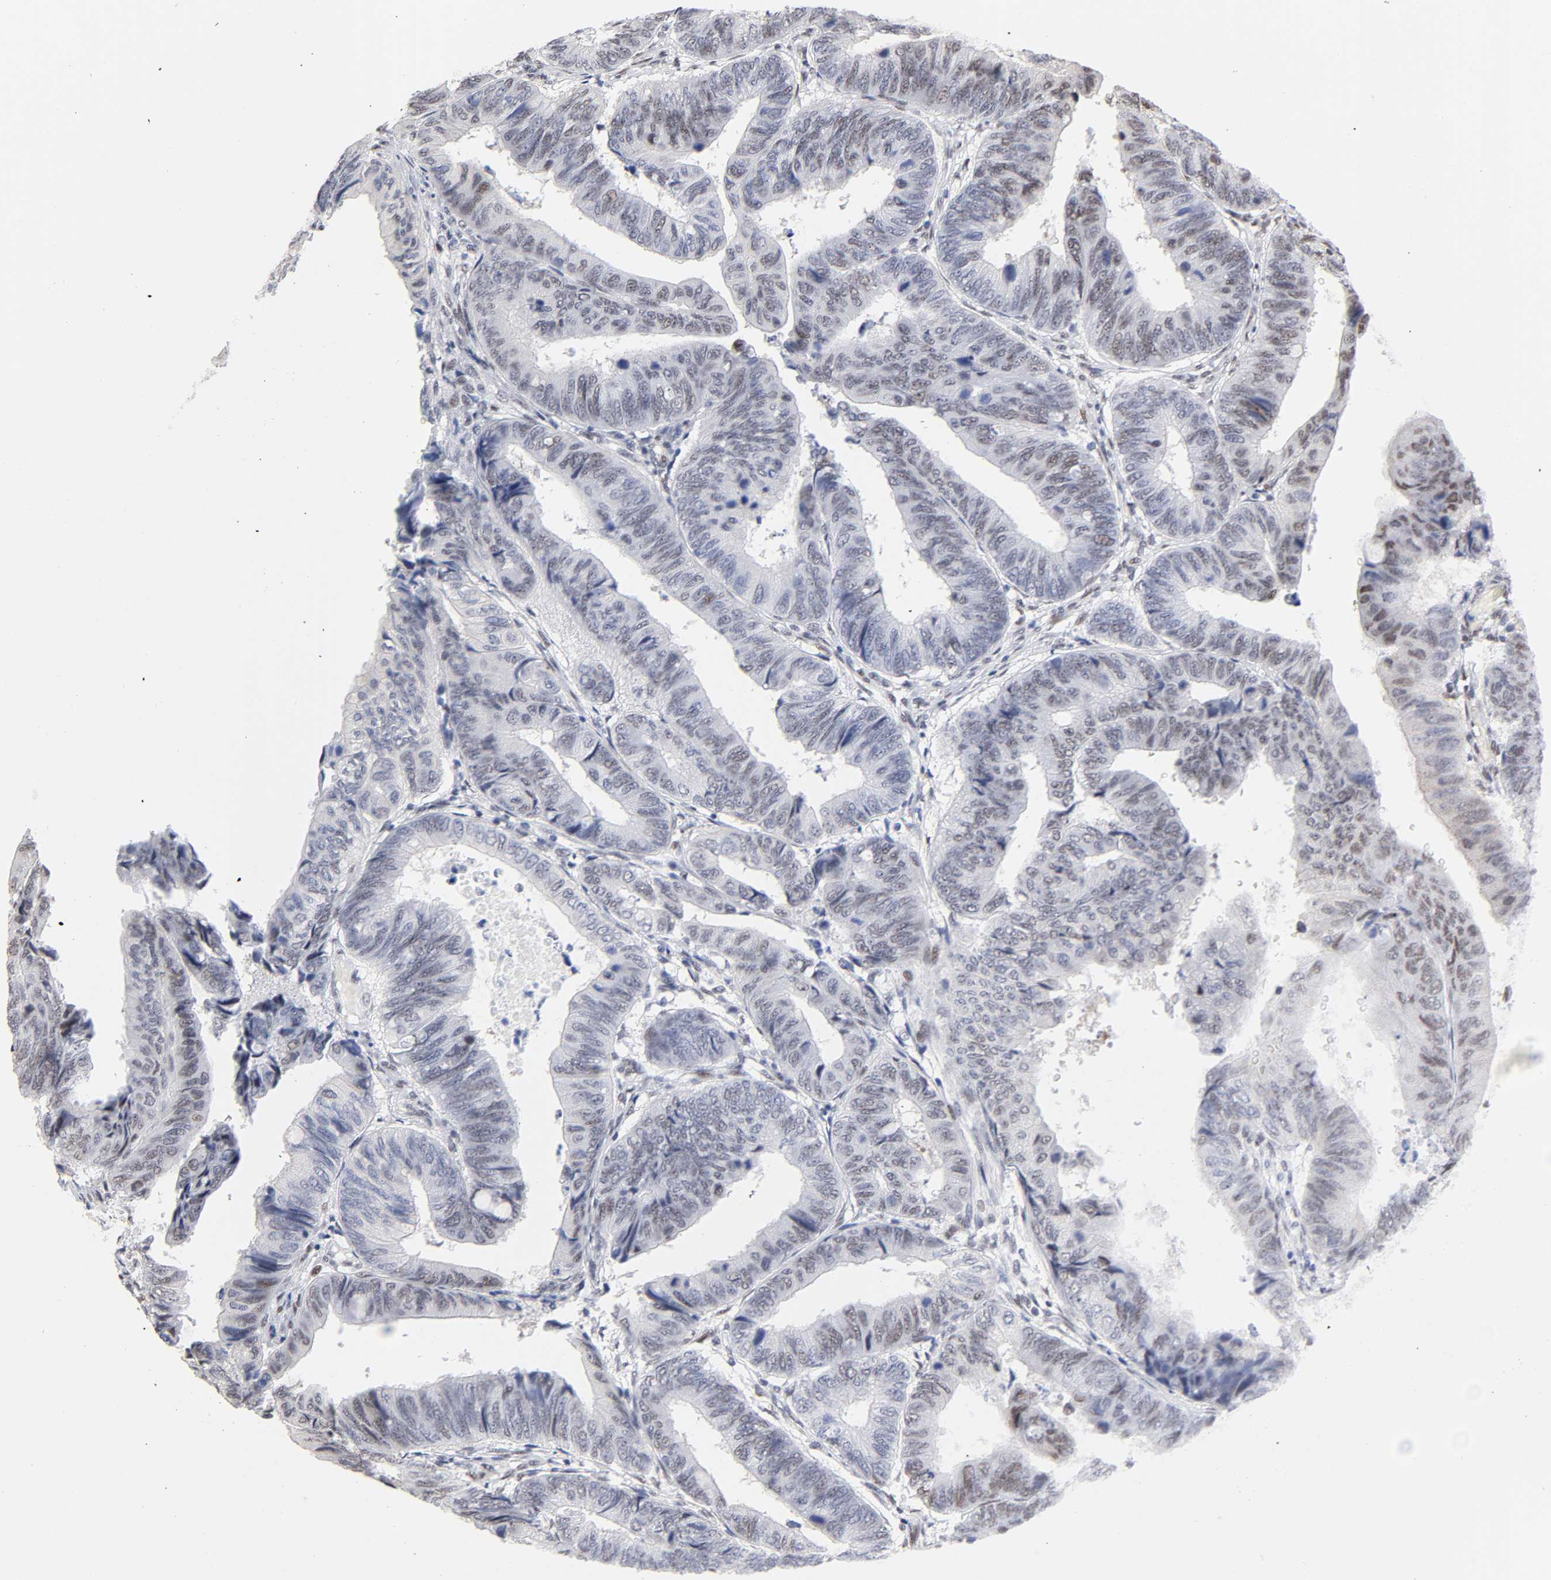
{"staining": {"intensity": "weak", "quantity": "<25%", "location": "nuclear"}, "tissue": "colorectal cancer", "cell_type": "Tumor cells", "image_type": "cancer", "snomed": [{"axis": "morphology", "description": "Normal tissue, NOS"}, {"axis": "morphology", "description": "Adenocarcinoma, NOS"}, {"axis": "topography", "description": "Rectum"}, {"axis": "topography", "description": "Peripheral nerve tissue"}], "caption": "Histopathology image shows no protein positivity in tumor cells of colorectal cancer tissue. The staining was performed using DAB to visualize the protein expression in brown, while the nuclei were stained in blue with hematoxylin (Magnification: 20x).", "gene": "TP53RK", "patient": {"sex": "male", "age": 92}}